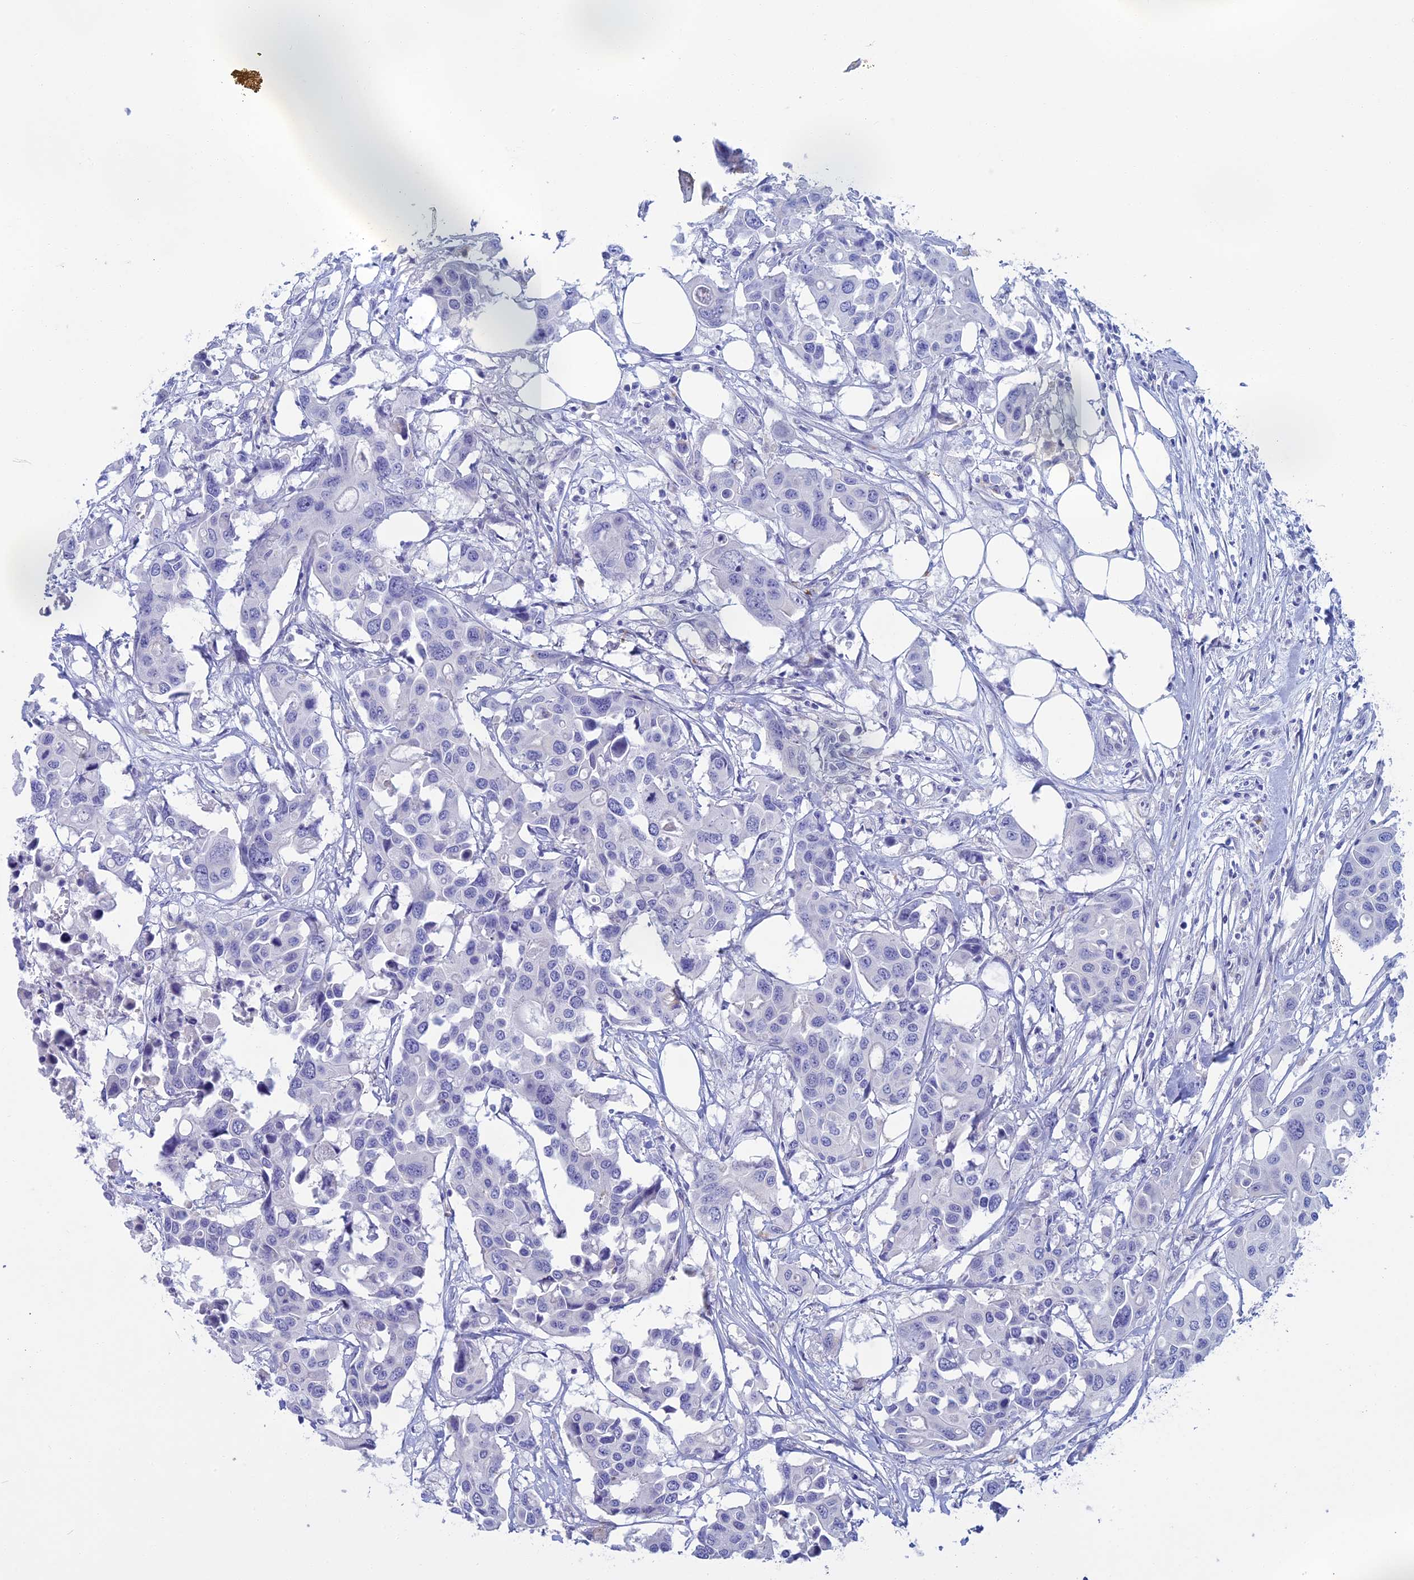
{"staining": {"intensity": "negative", "quantity": "none", "location": "none"}, "tissue": "colorectal cancer", "cell_type": "Tumor cells", "image_type": "cancer", "snomed": [{"axis": "morphology", "description": "Adenocarcinoma, NOS"}, {"axis": "topography", "description": "Colon"}], "caption": "Human colorectal cancer stained for a protein using immunohistochemistry (IHC) displays no staining in tumor cells.", "gene": "SLC2A6", "patient": {"sex": "male", "age": 77}}